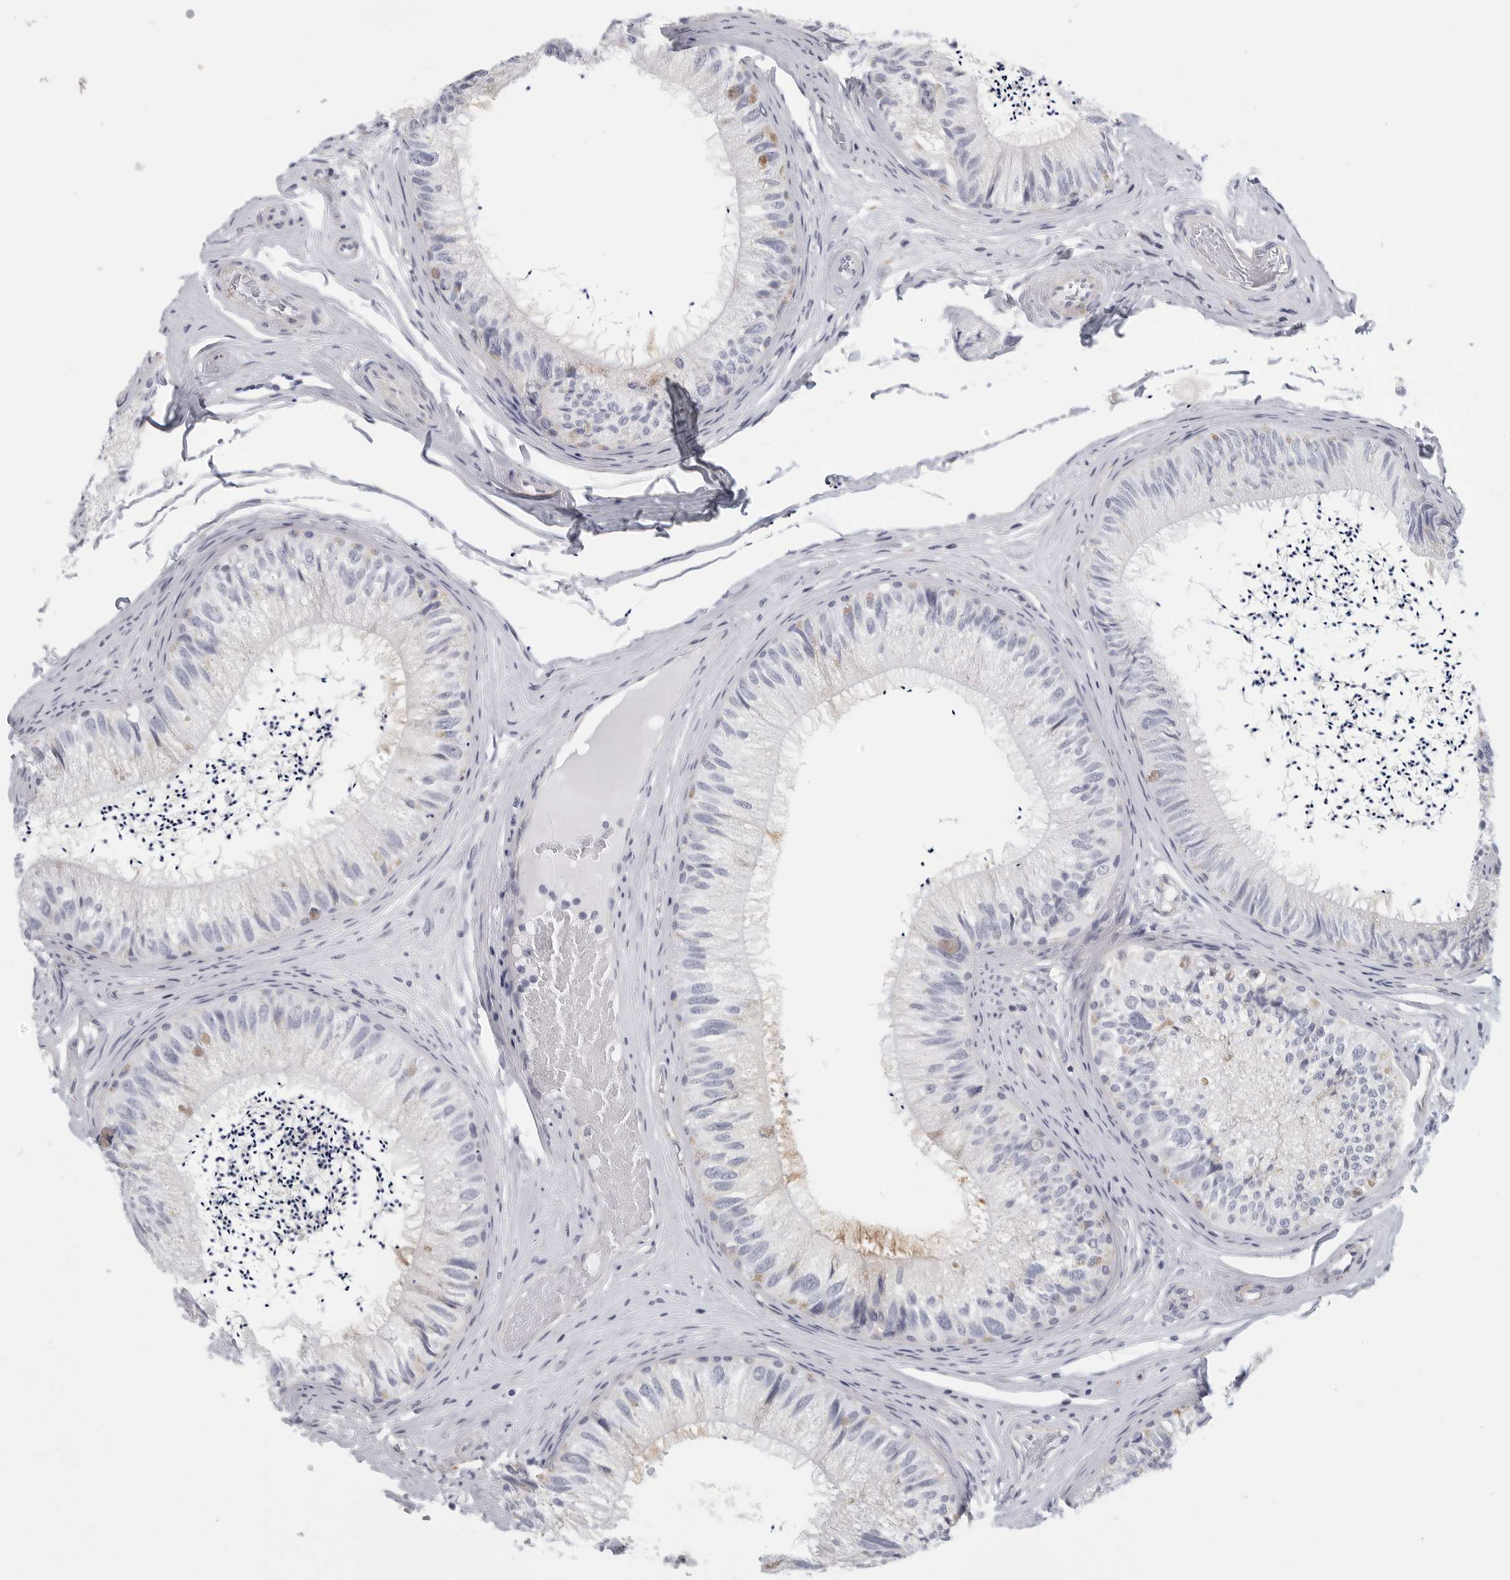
{"staining": {"intensity": "moderate", "quantity": "<25%", "location": "cytoplasmic/membranous"}, "tissue": "epididymis", "cell_type": "Glandular cells", "image_type": "normal", "snomed": [{"axis": "morphology", "description": "Normal tissue, NOS"}, {"axis": "topography", "description": "Epididymis"}], "caption": "Benign epididymis was stained to show a protein in brown. There is low levels of moderate cytoplasmic/membranous positivity in approximately <25% of glandular cells.", "gene": "TNR", "patient": {"sex": "male", "age": 79}}